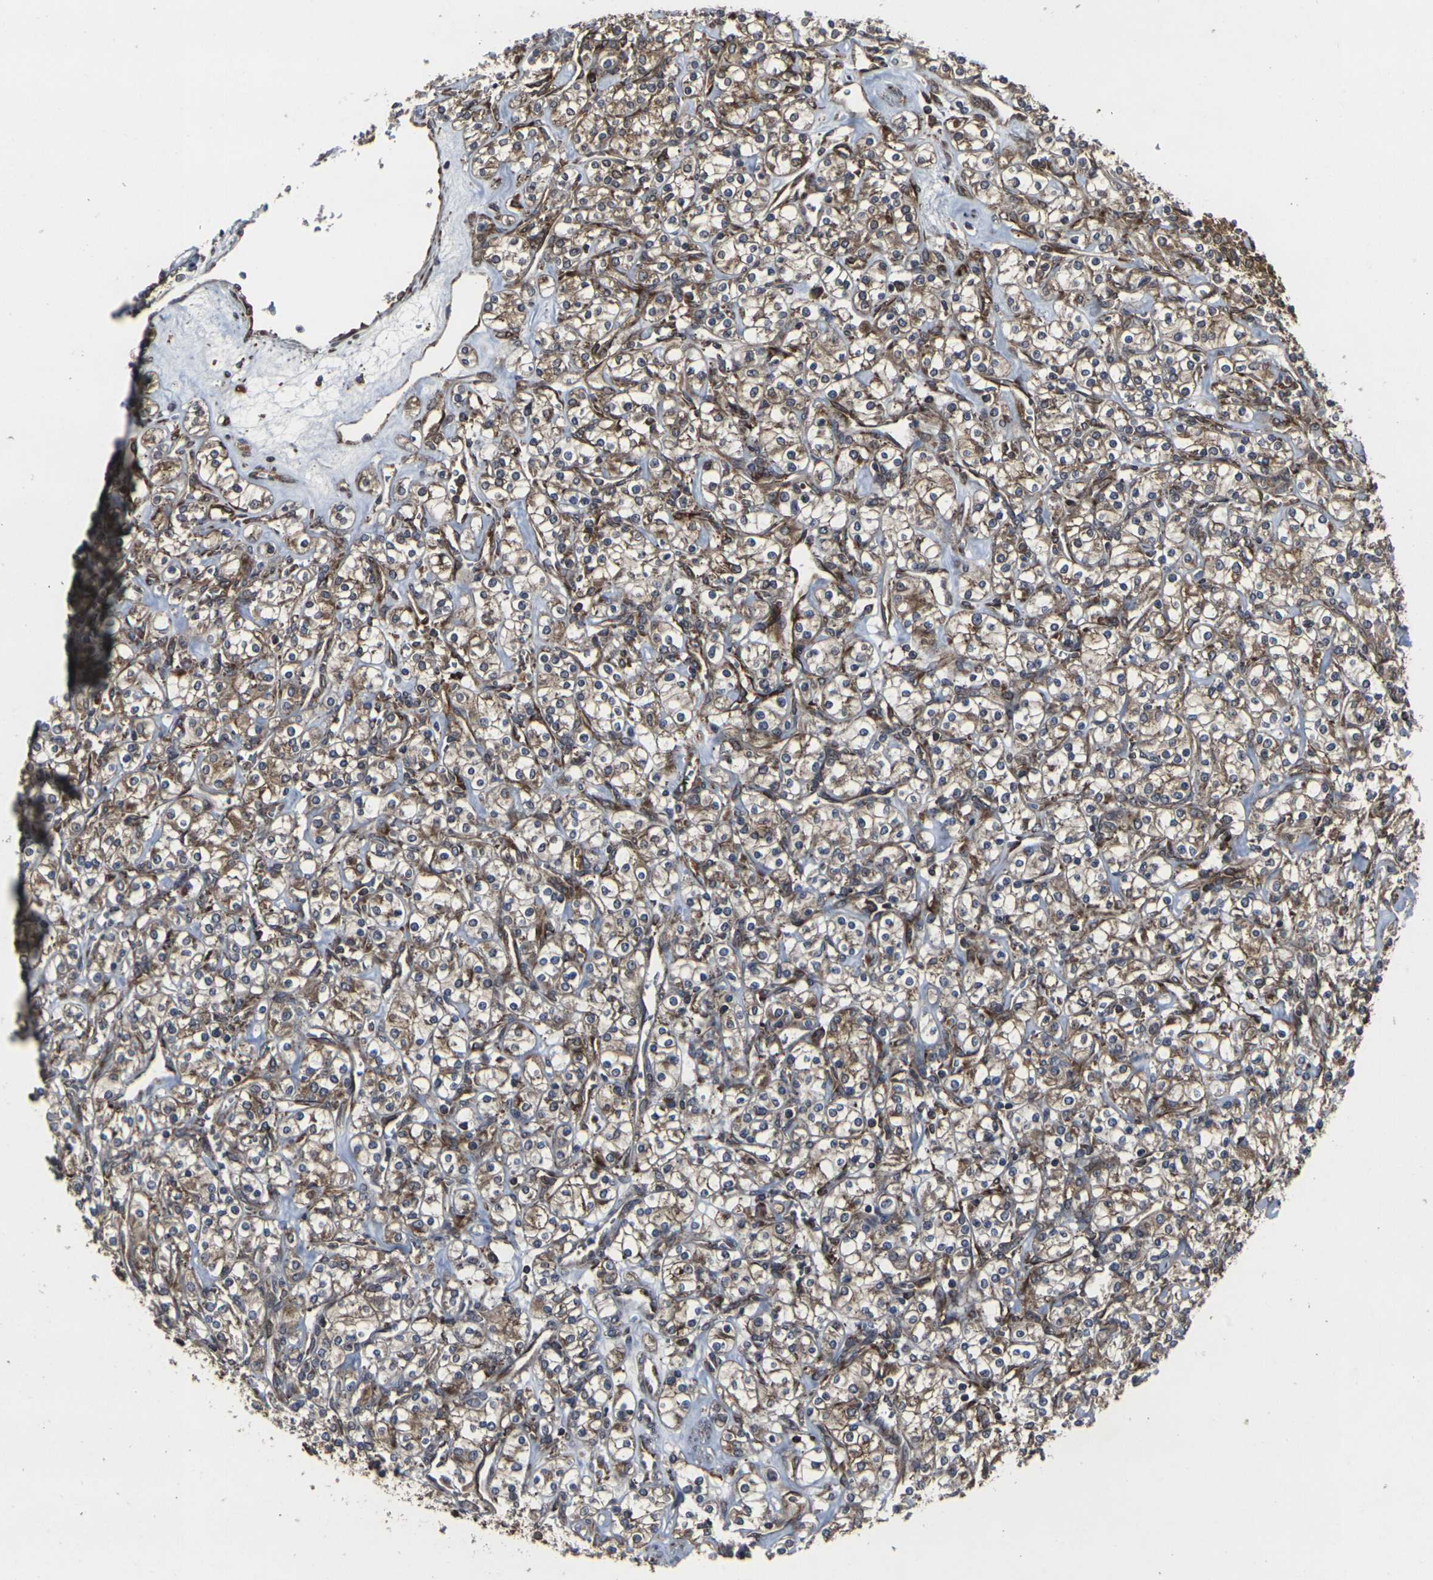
{"staining": {"intensity": "moderate", "quantity": "25%-75%", "location": "cytoplasmic/membranous"}, "tissue": "renal cancer", "cell_type": "Tumor cells", "image_type": "cancer", "snomed": [{"axis": "morphology", "description": "Adenocarcinoma, NOS"}, {"axis": "topography", "description": "Kidney"}], "caption": "This is an image of immunohistochemistry (IHC) staining of renal cancer (adenocarcinoma), which shows moderate staining in the cytoplasmic/membranous of tumor cells.", "gene": "MARCHF2", "patient": {"sex": "male", "age": 77}}